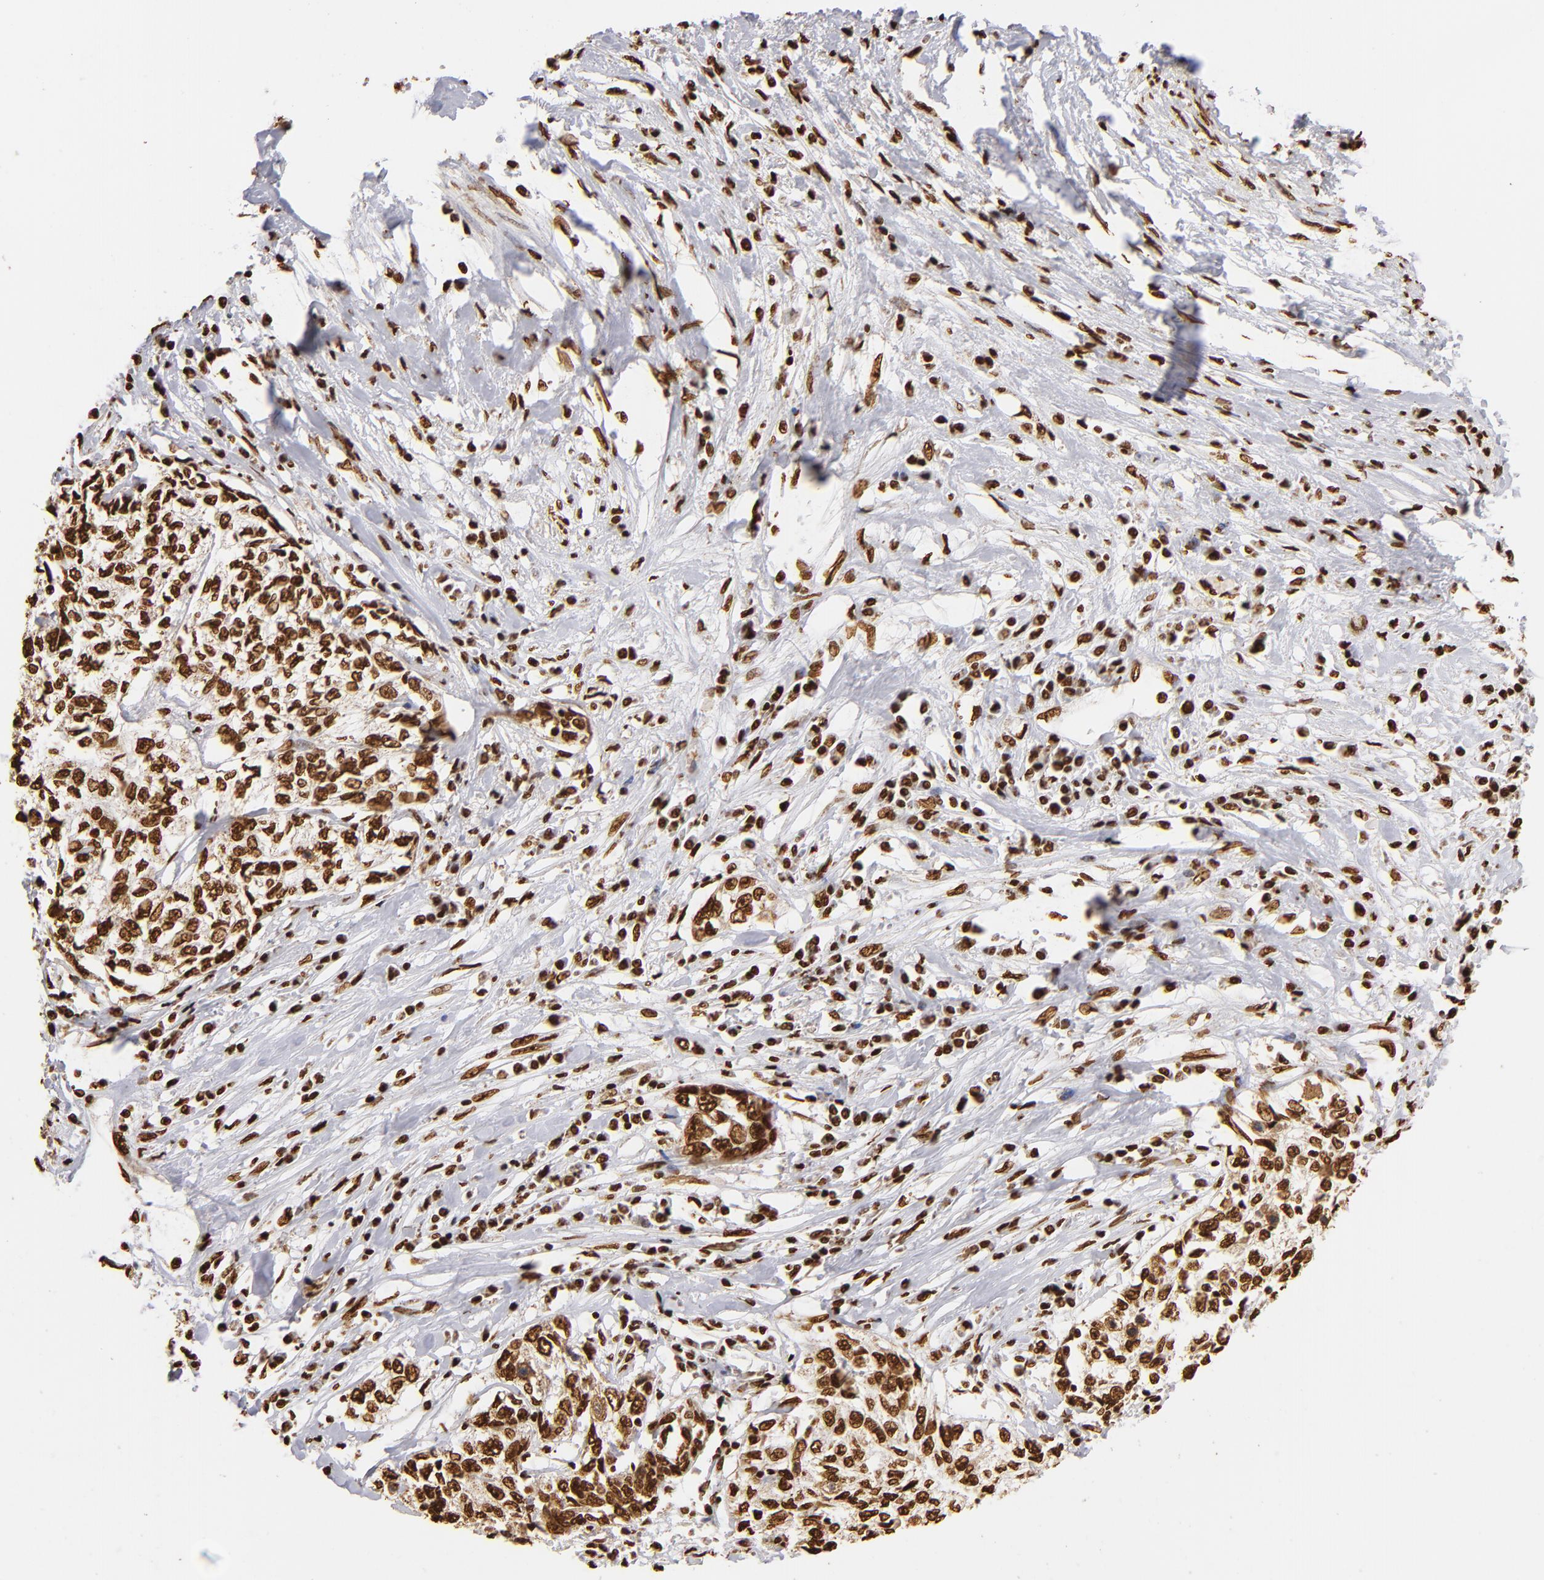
{"staining": {"intensity": "strong", "quantity": ">75%", "location": "nuclear"}, "tissue": "cervical cancer", "cell_type": "Tumor cells", "image_type": "cancer", "snomed": [{"axis": "morphology", "description": "Squamous cell carcinoma, NOS"}, {"axis": "topography", "description": "Cervix"}], "caption": "Immunohistochemical staining of squamous cell carcinoma (cervical) exhibits high levels of strong nuclear positivity in about >75% of tumor cells. (Stains: DAB (3,3'-diaminobenzidine) in brown, nuclei in blue, Microscopy: brightfield microscopy at high magnification).", "gene": "ILF3", "patient": {"sex": "female", "age": 57}}